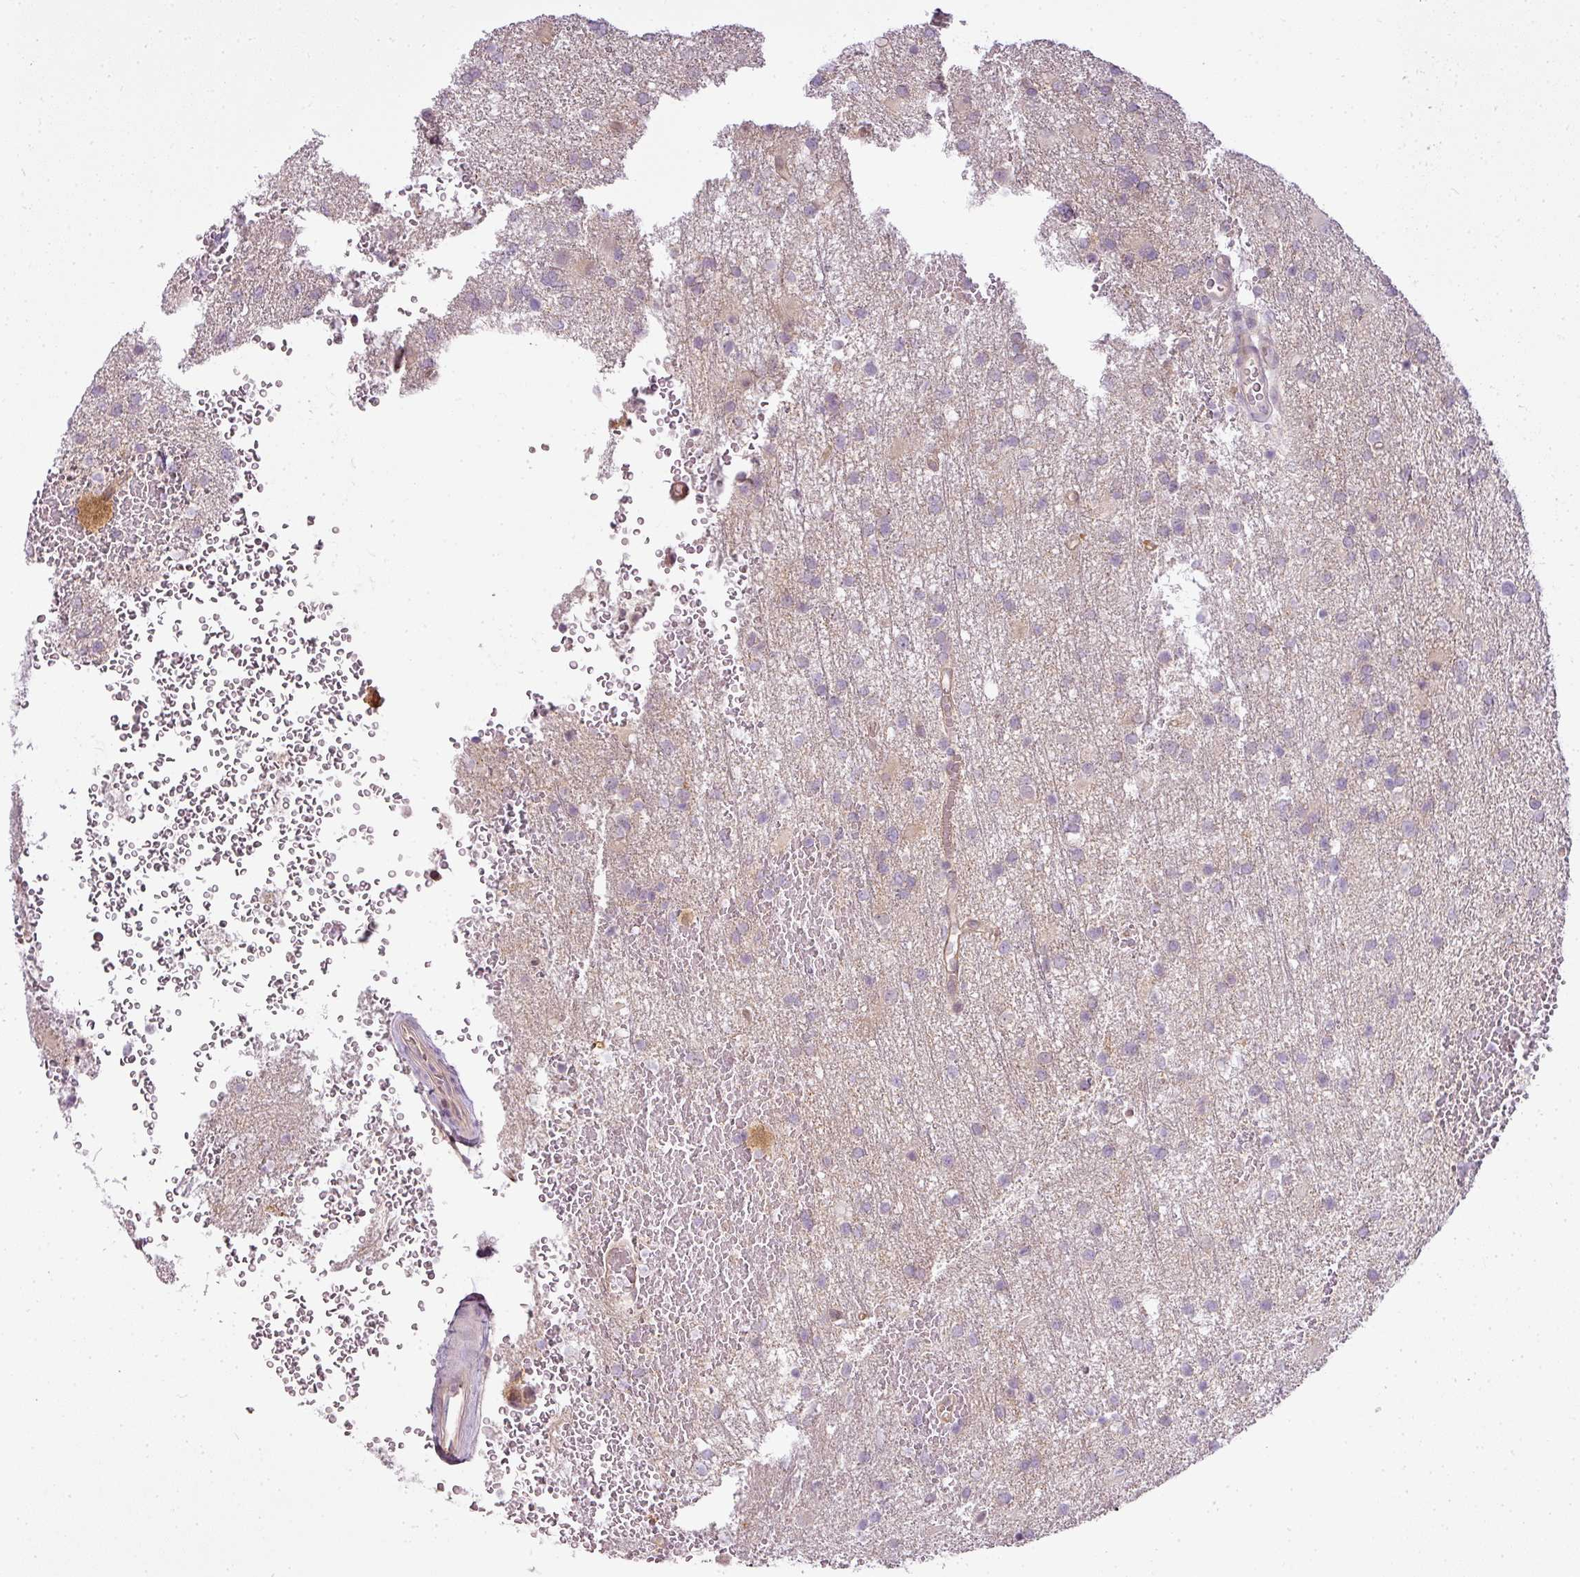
{"staining": {"intensity": "negative", "quantity": "none", "location": "none"}, "tissue": "glioma", "cell_type": "Tumor cells", "image_type": "cancer", "snomed": [{"axis": "morphology", "description": "Glioma, malignant, High grade"}, {"axis": "topography", "description": "Brain"}], "caption": "IHC histopathology image of neoplastic tissue: malignant glioma (high-grade) stained with DAB reveals no significant protein positivity in tumor cells.", "gene": "LY75", "patient": {"sex": "female", "age": 74}}